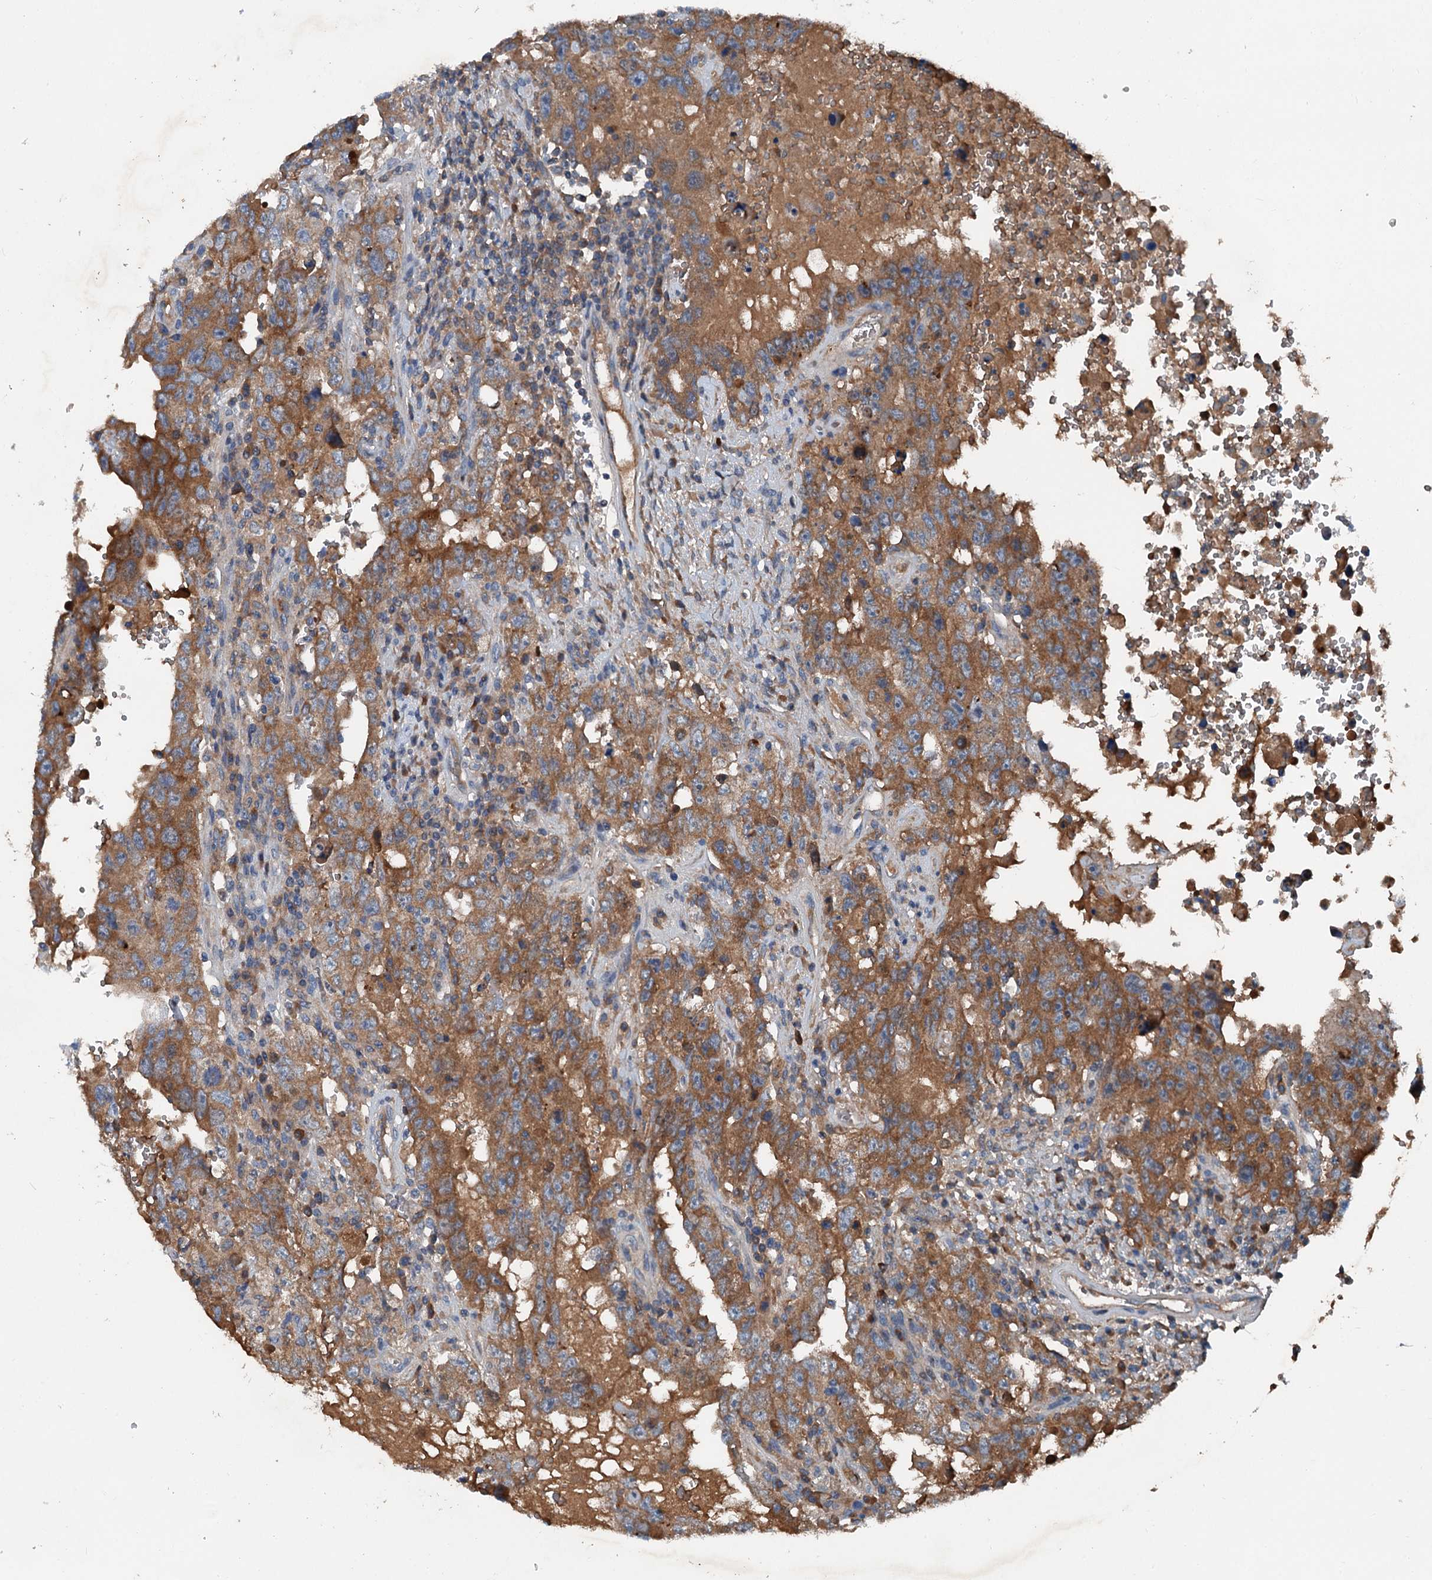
{"staining": {"intensity": "moderate", "quantity": ">75%", "location": "cytoplasmic/membranous"}, "tissue": "testis cancer", "cell_type": "Tumor cells", "image_type": "cancer", "snomed": [{"axis": "morphology", "description": "Carcinoma, Embryonal, NOS"}, {"axis": "topography", "description": "Testis"}], "caption": "This photomicrograph displays embryonal carcinoma (testis) stained with IHC to label a protein in brown. The cytoplasmic/membranous of tumor cells show moderate positivity for the protein. Nuclei are counter-stained blue.", "gene": "PDSS1", "patient": {"sex": "male", "age": 26}}